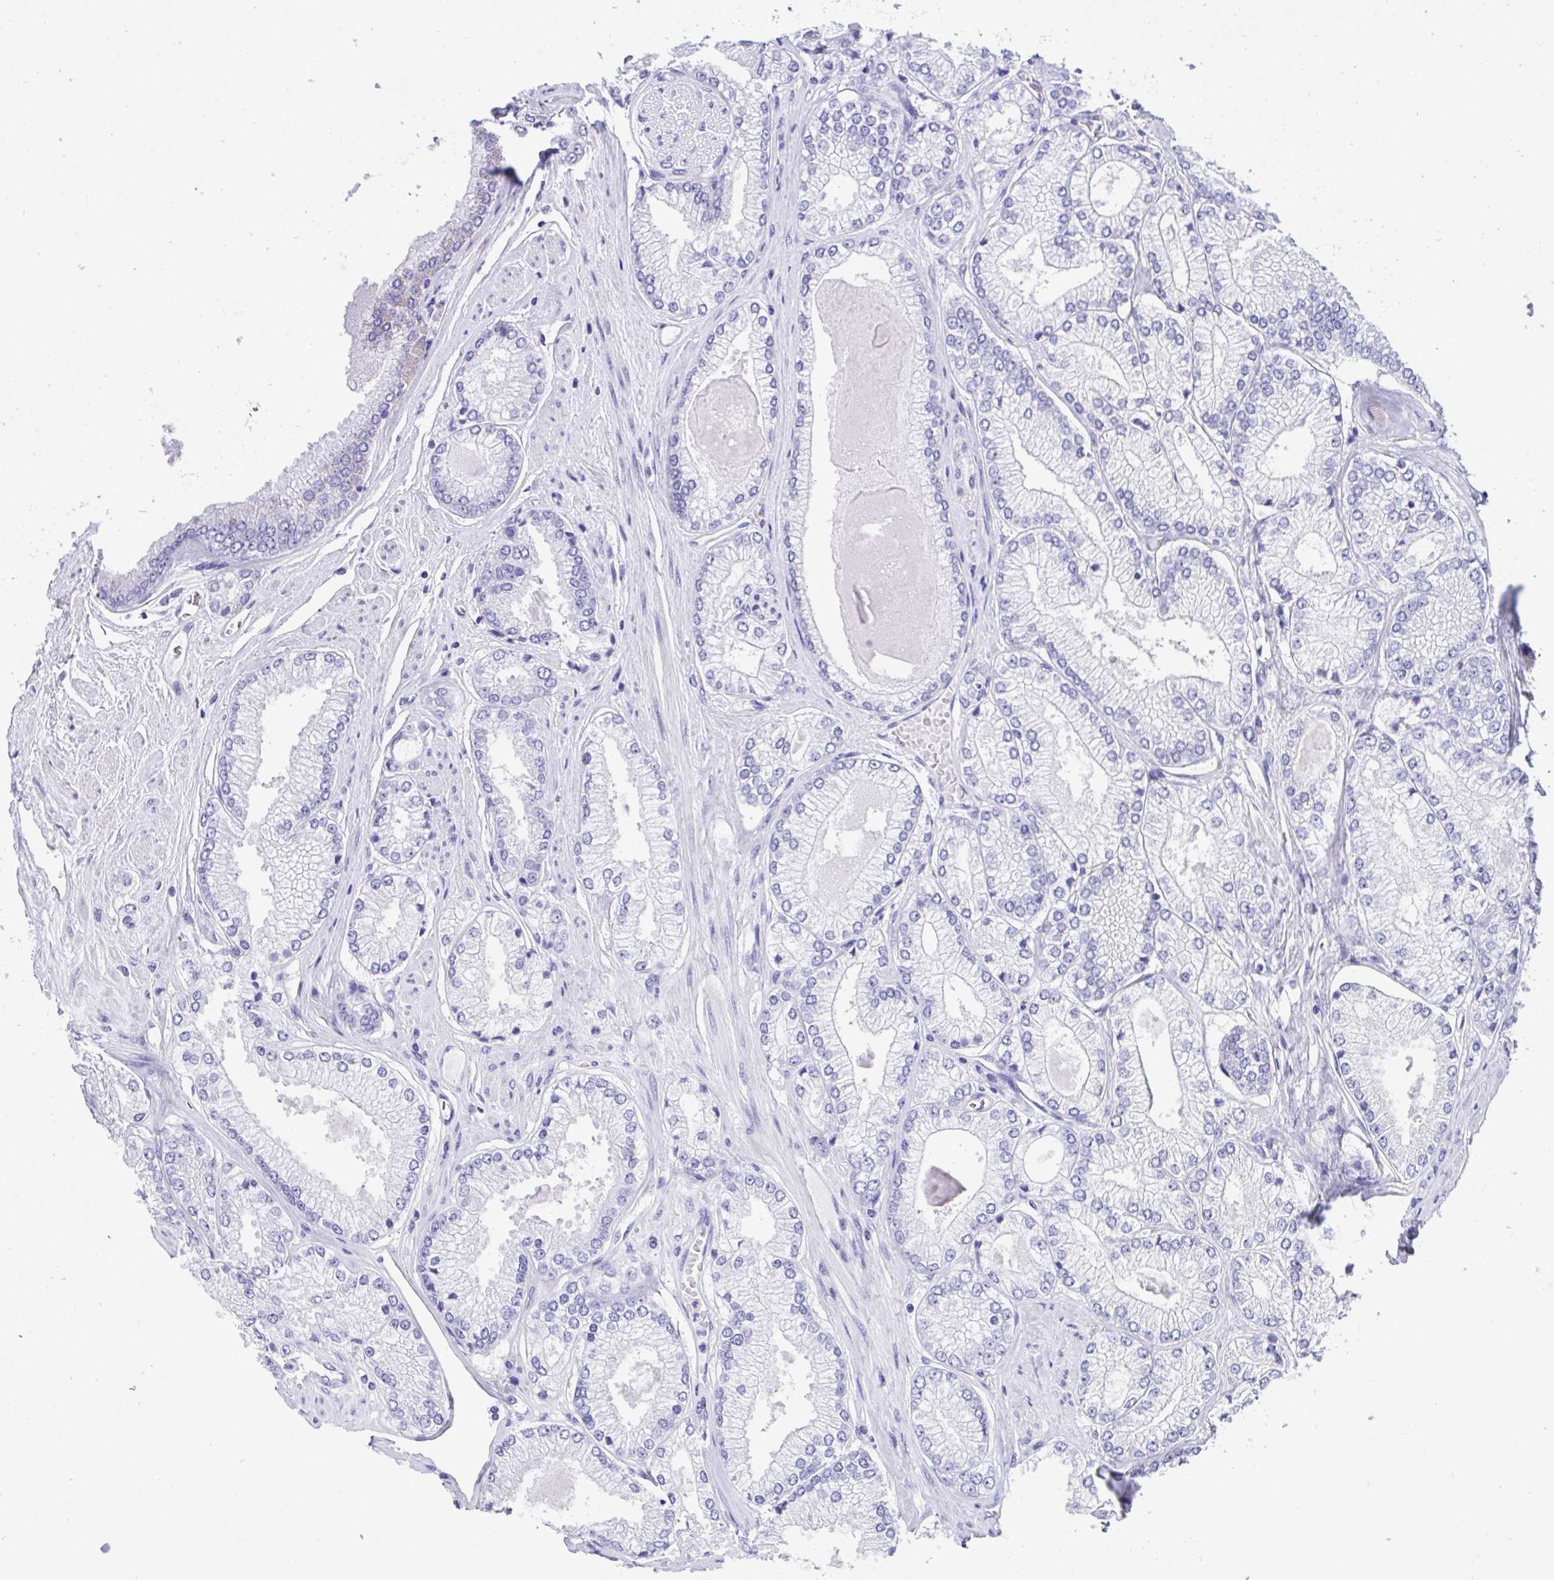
{"staining": {"intensity": "negative", "quantity": "none", "location": "none"}, "tissue": "prostate cancer", "cell_type": "Tumor cells", "image_type": "cancer", "snomed": [{"axis": "morphology", "description": "Adenocarcinoma, Low grade"}, {"axis": "topography", "description": "Prostate"}], "caption": "Tumor cells show no significant staining in prostate cancer (low-grade adenocarcinoma).", "gene": "TMCO5A", "patient": {"sex": "male", "age": 67}}